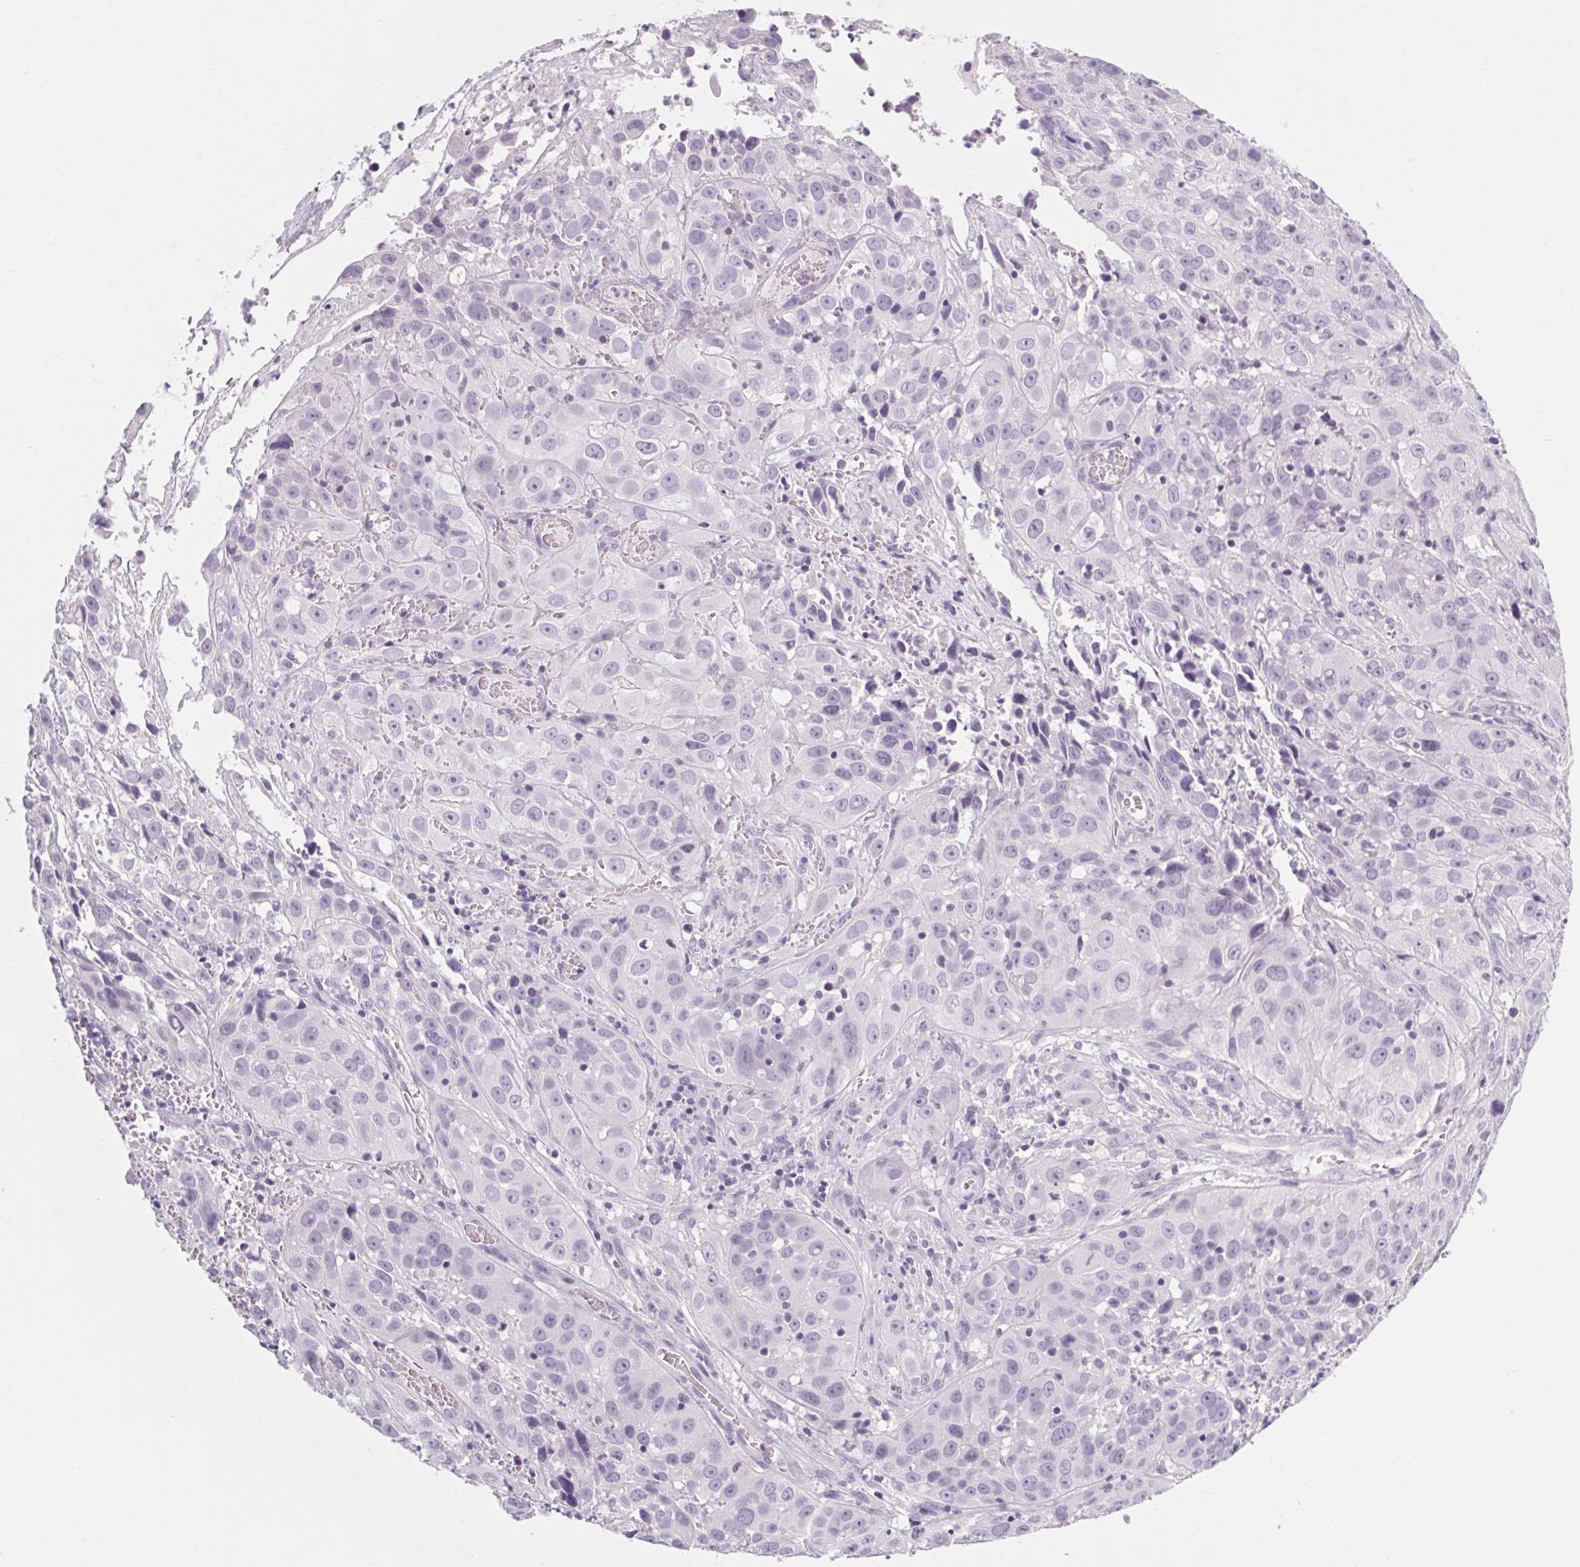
{"staining": {"intensity": "negative", "quantity": "none", "location": "none"}, "tissue": "cervical cancer", "cell_type": "Tumor cells", "image_type": "cancer", "snomed": [{"axis": "morphology", "description": "Squamous cell carcinoma, NOS"}, {"axis": "topography", "description": "Cervix"}], "caption": "Photomicrograph shows no protein staining in tumor cells of cervical squamous cell carcinoma tissue.", "gene": "POMC", "patient": {"sex": "female", "age": 32}}